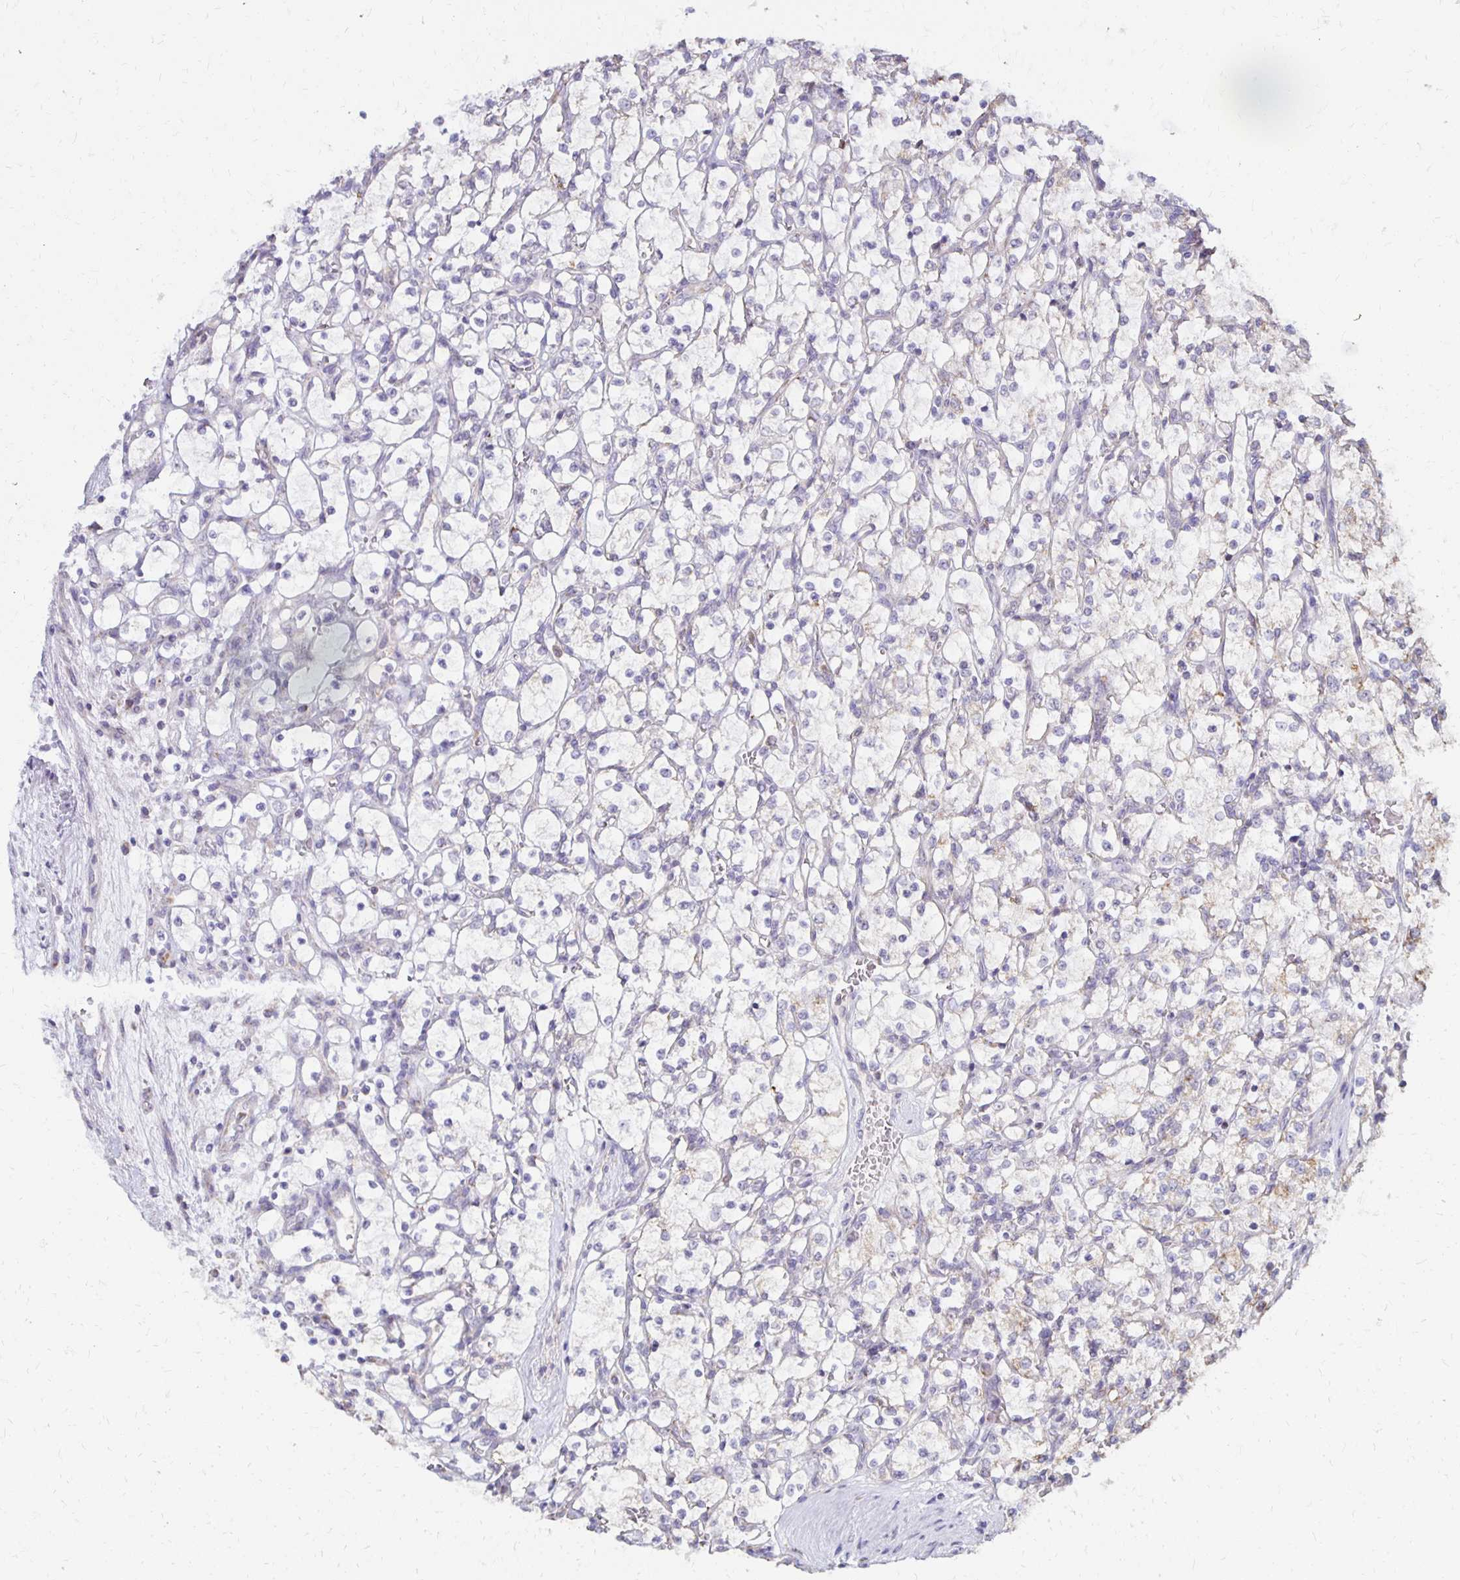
{"staining": {"intensity": "negative", "quantity": "none", "location": "none"}, "tissue": "renal cancer", "cell_type": "Tumor cells", "image_type": "cancer", "snomed": [{"axis": "morphology", "description": "Adenocarcinoma, NOS"}, {"axis": "topography", "description": "Kidney"}], "caption": "This is a histopathology image of immunohistochemistry (IHC) staining of renal cancer, which shows no staining in tumor cells.", "gene": "IER3", "patient": {"sex": "female", "age": 69}}